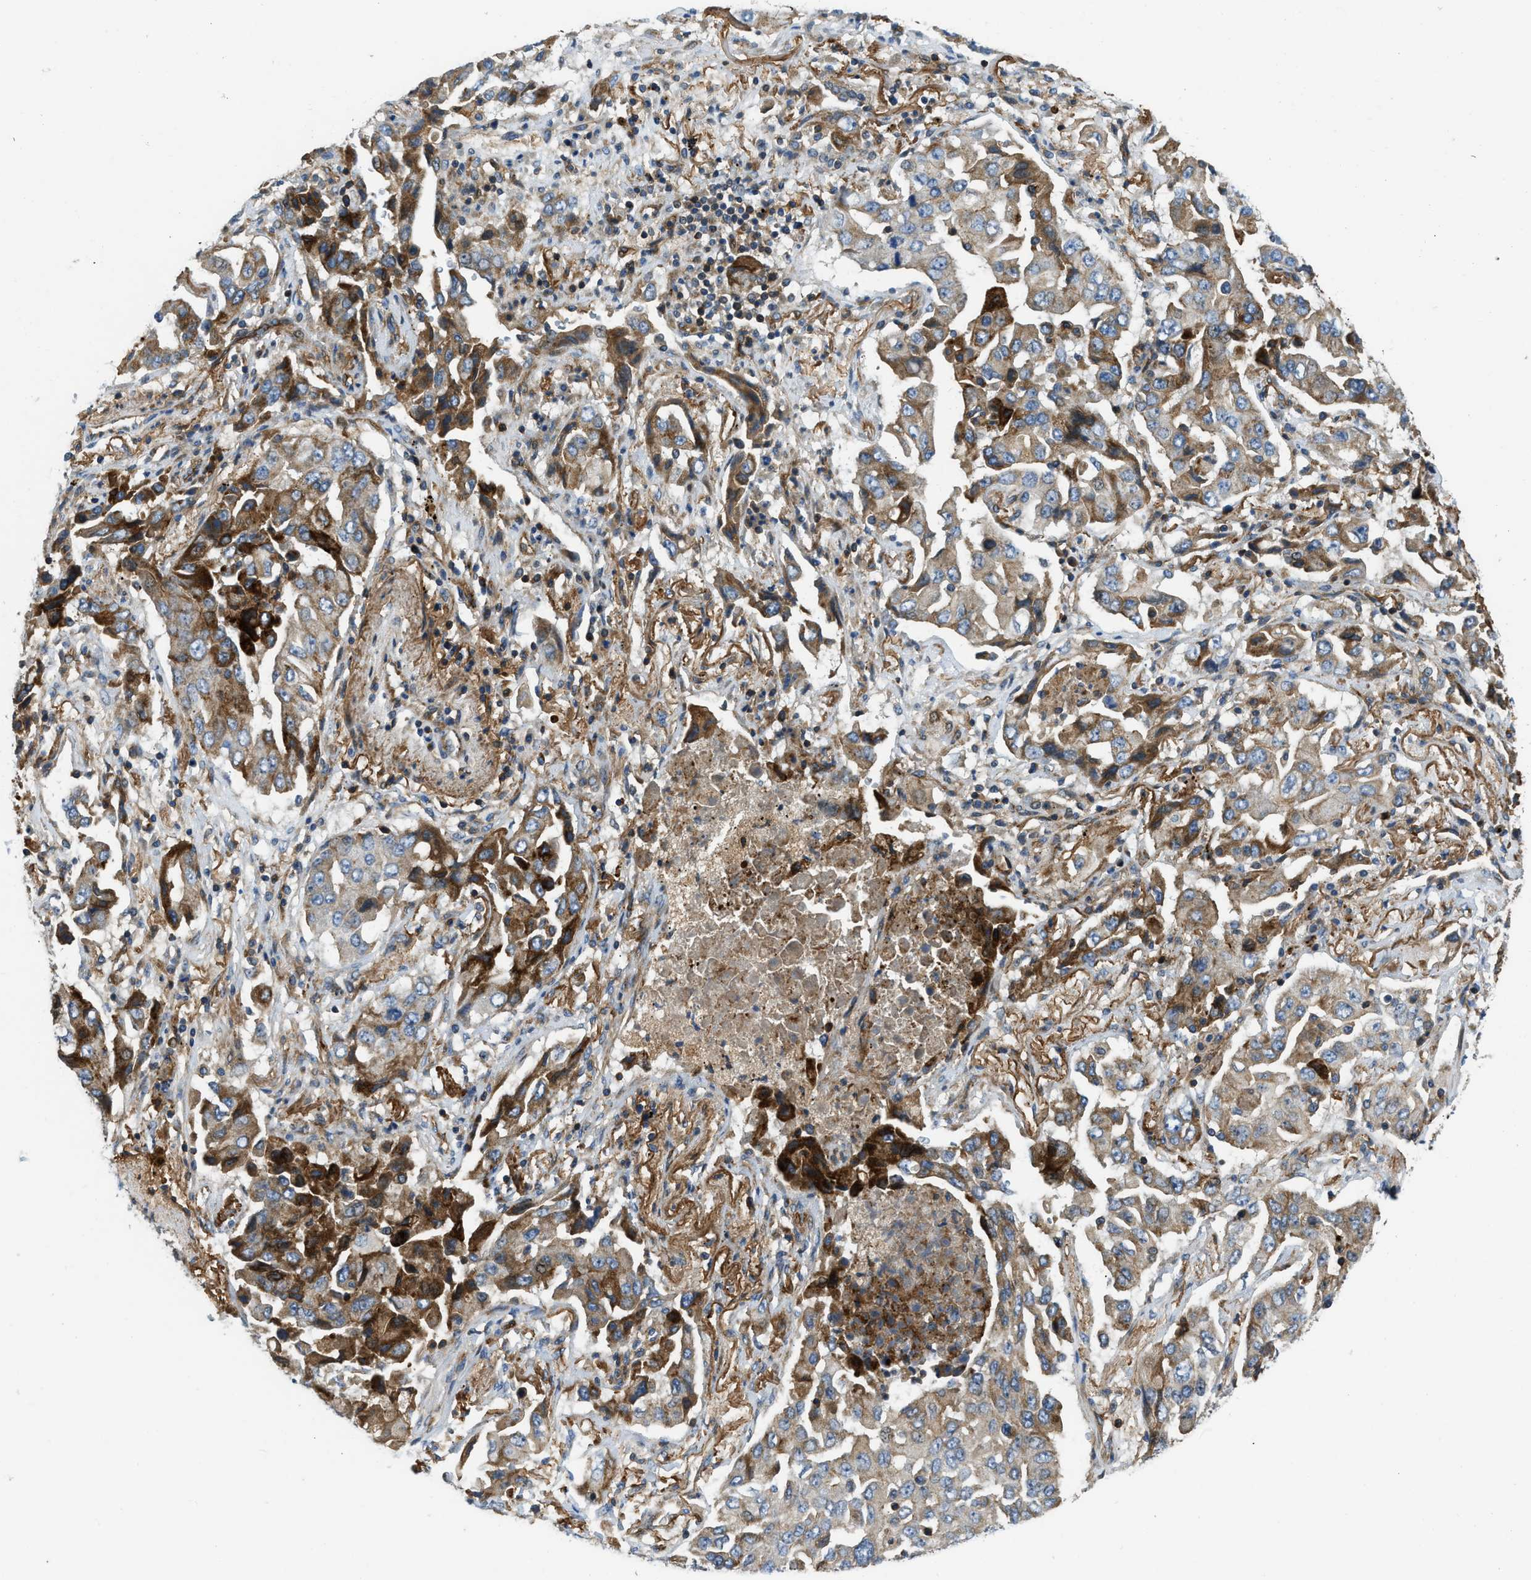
{"staining": {"intensity": "moderate", "quantity": ">75%", "location": "cytoplasmic/membranous"}, "tissue": "lung cancer", "cell_type": "Tumor cells", "image_type": "cancer", "snomed": [{"axis": "morphology", "description": "Adenocarcinoma, NOS"}, {"axis": "topography", "description": "Lung"}], "caption": "A brown stain highlights moderate cytoplasmic/membranous expression of a protein in human lung adenocarcinoma tumor cells.", "gene": "NYNRIN", "patient": {"sex": "female", "age": 65}}